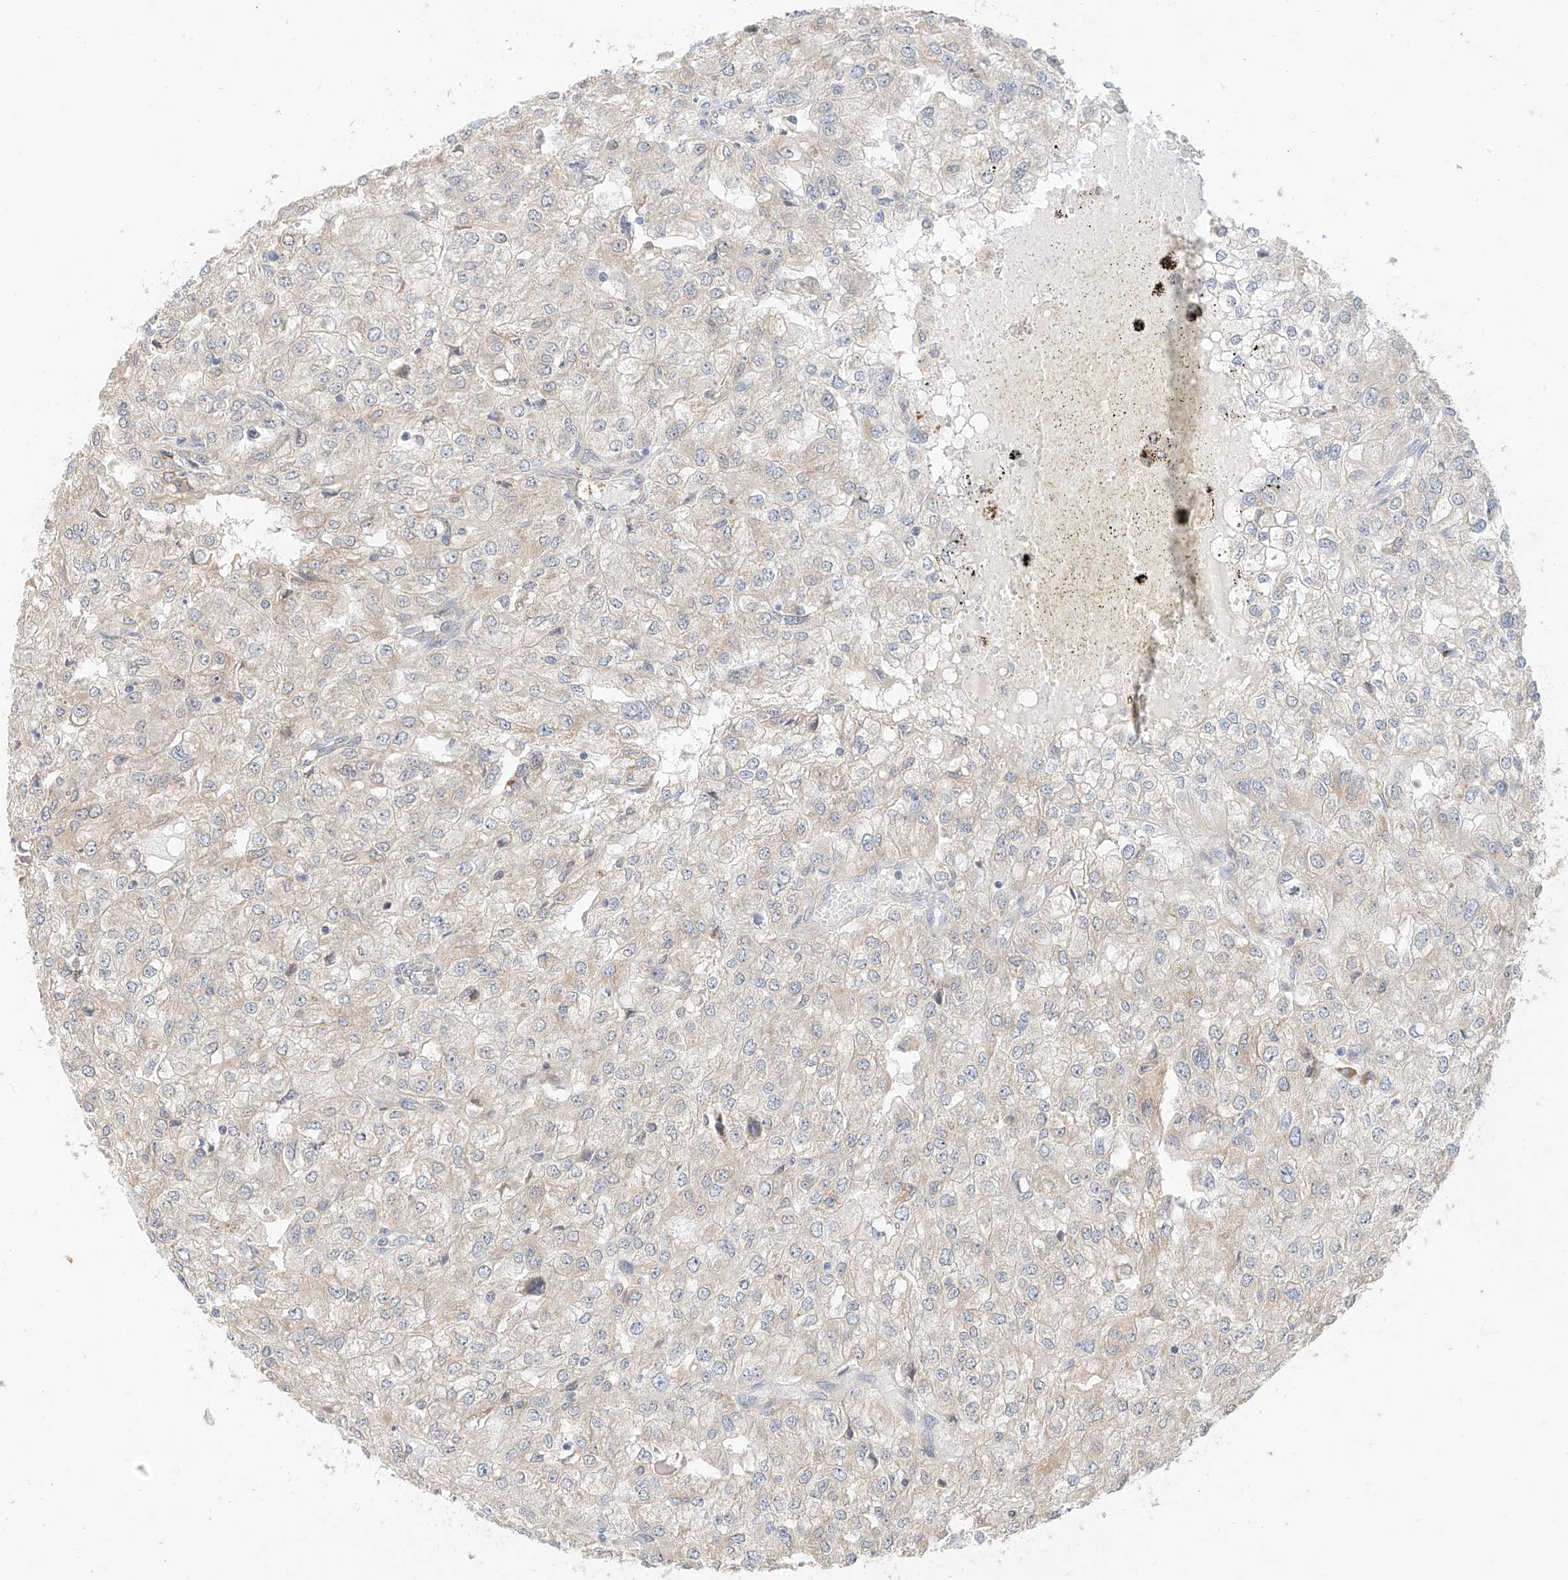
{"staining": {"intensity": "negative", "quantity": "none", "location": "none"}, "tissue": "renal cancer", "cell_type": "Tumor cells", "image_type": "cancer", "snomed": [{"axis": "morphology", "description": "Adenocarcinoma, NOS"}, {"axis": "topography", "description": "Kidney"}], "caption": "Tumor cells are negative for brown protein staining in adenocarcinoma (renal).", "gene": "PPA2", "patient": {"sex": "female", "age": 54}}